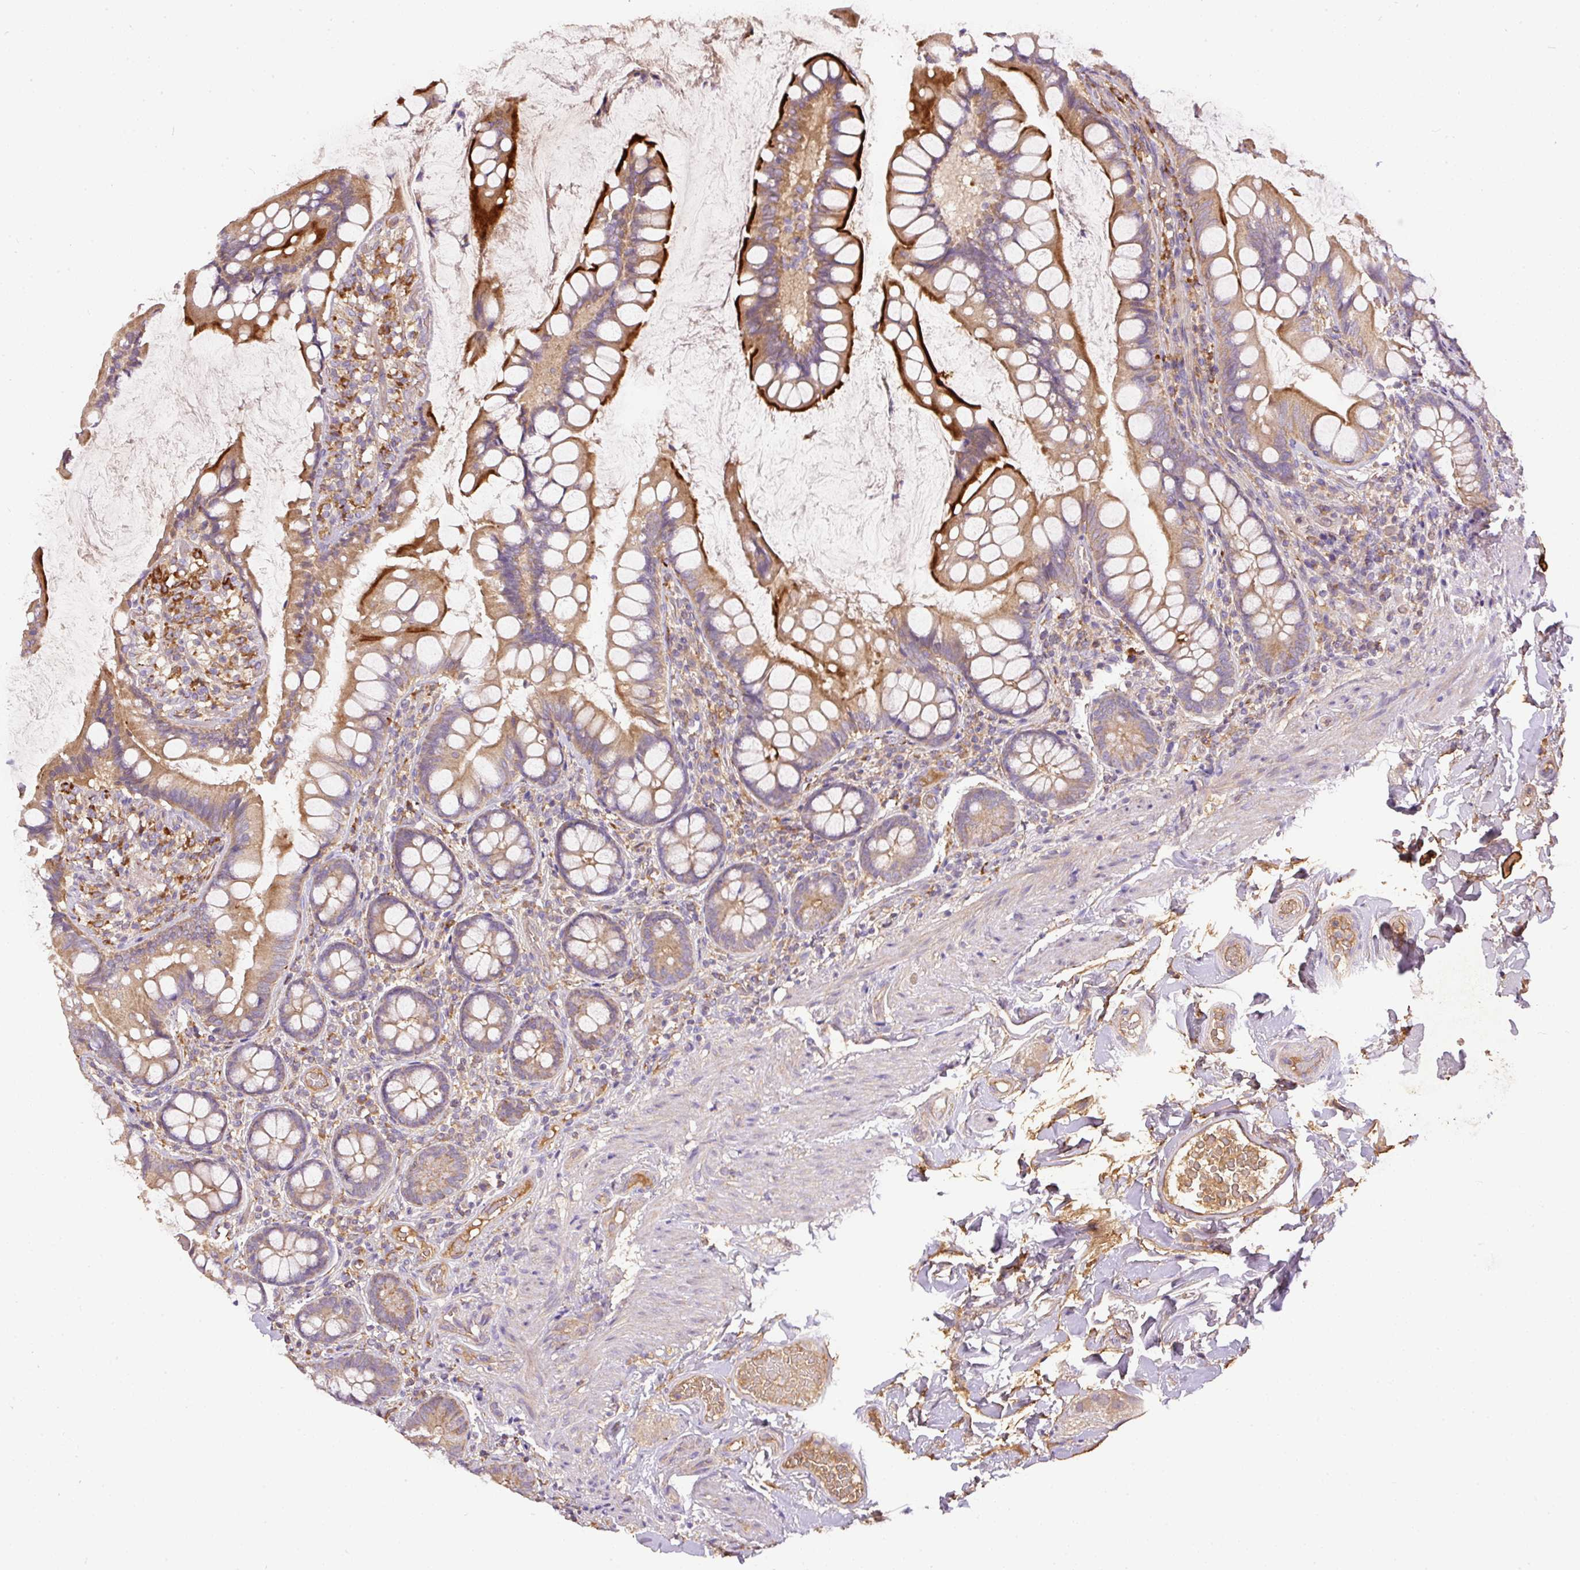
{"staining": {"intensity": "moderate", "quantity": ">75%", "location": "cytoplasmic/membranous"}, "tissue": "small intestine", "cell_type": "Glandular cells", "image_type": "normal", "snomed": [{"axis": "morphology", "description": "Normal tissue, NOS"}, {"axis": "topography", "description": "Small intestine"}], "caption": "Immunohistochemistry (IHC) histopathology image of benign human small intestine stained for a protein (brown), which reveals medium levels of moderate cytoplasmic/membranous positivity in approximately >75% of glandular cells.", "gene": "DAPK1", "patient": {"sex": "male", "age": 70}}